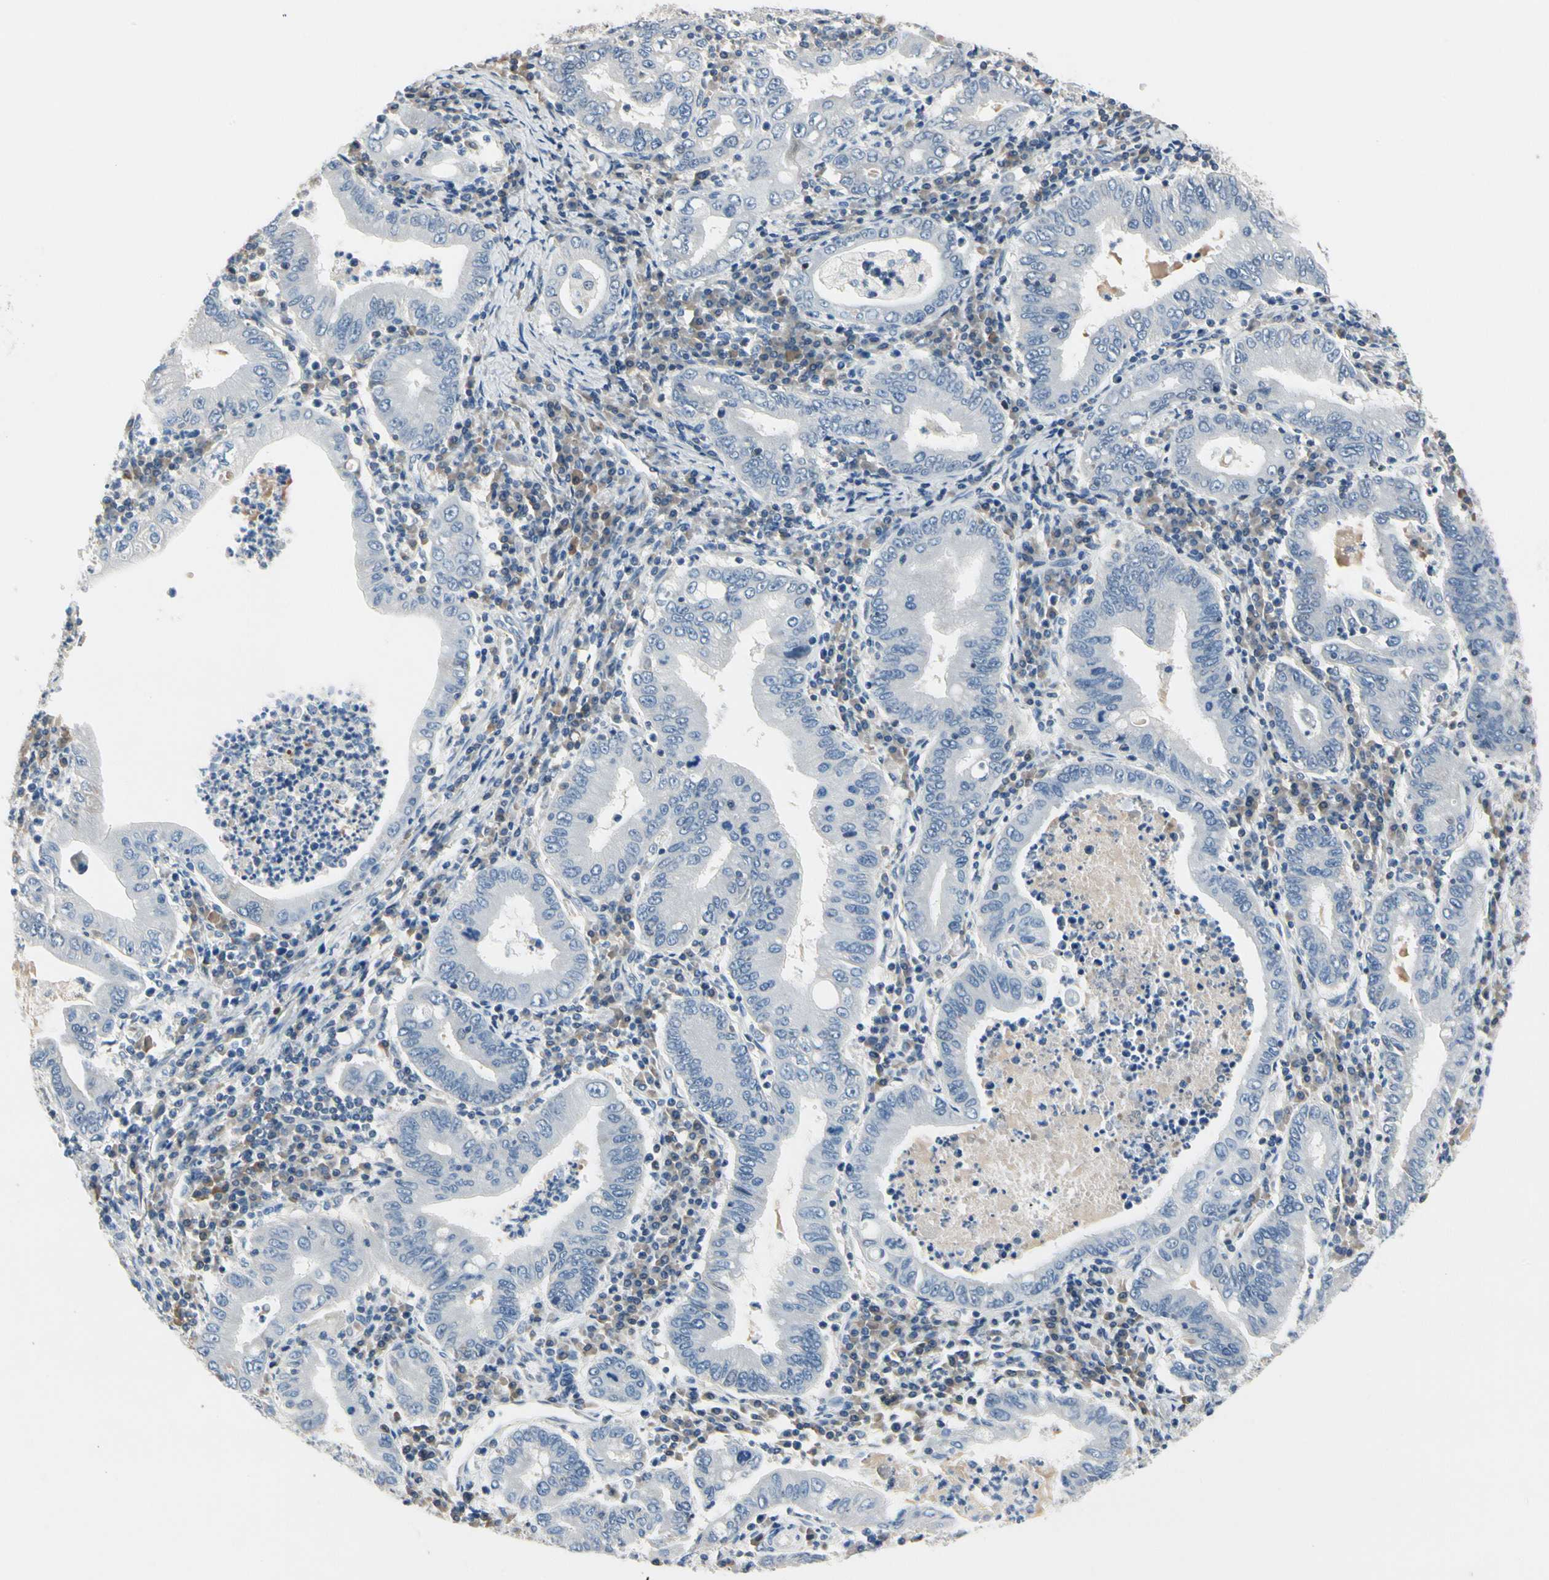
{"staining": {"intensity": "negative", "quantity": "none", "location": "none"}, "tissue": "stomach cancer", "cell_type": "Tumor cells", "image_type": "cancer", "snomed": [{"axis": "morphology", "description": "Normal tissue, NOS"}, {"axis": "morphology", "description": "Adenocarcinoma, NOS"}, {"axis": "topography", "description": "Esophagus"}, {"axis": "topography", "description": "Stomach, upper"}, {"axis": "topography", "description": "Peripheral nerve tissue"}], "caption": "A high-resolution photomicrograph shows IHC staining of adenocarcinoma (stomach), which shows no significant positivity in tumor cells.", "gene": "NFATC2", "patient": {"sex": "male", "age": 62}}